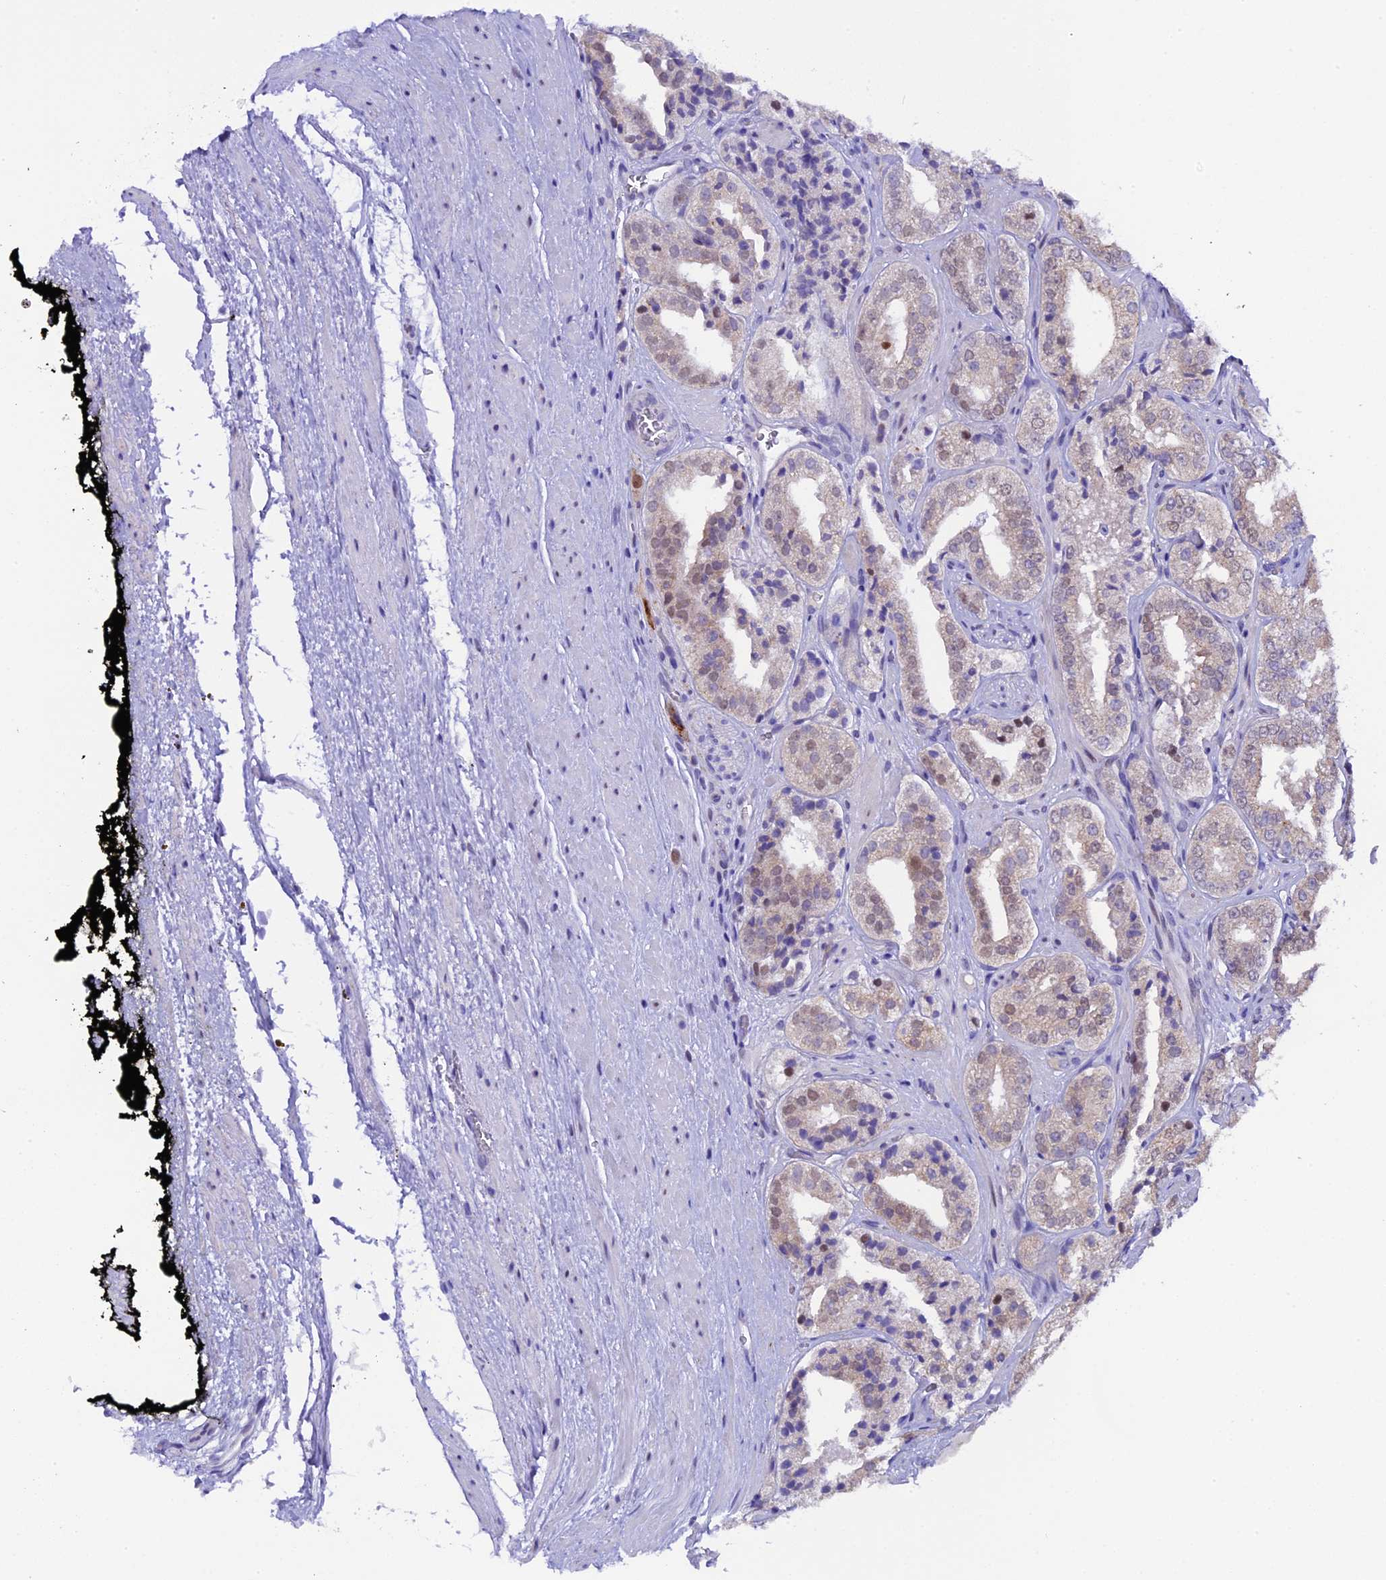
{"staining": {"intensity": "weak", "quantity": "<25%", "location": "nuclear"}, "tissue": "prostate cancer", "cell_type": "Tumor cells", "image_type": "cancer", "snomed": [{"axis": "morphology", "description": "Adenocarcinoma, High grade"}, {"axis": "topography", "description": "Prostate"}], "caption": "This is a image of IHC staining of prostate cancer (high-grade adenocarcinoma), which shows no positivity in tumor cells.", "gene": "OSGEP", "patient": {"sex": "male", "age": 71}}